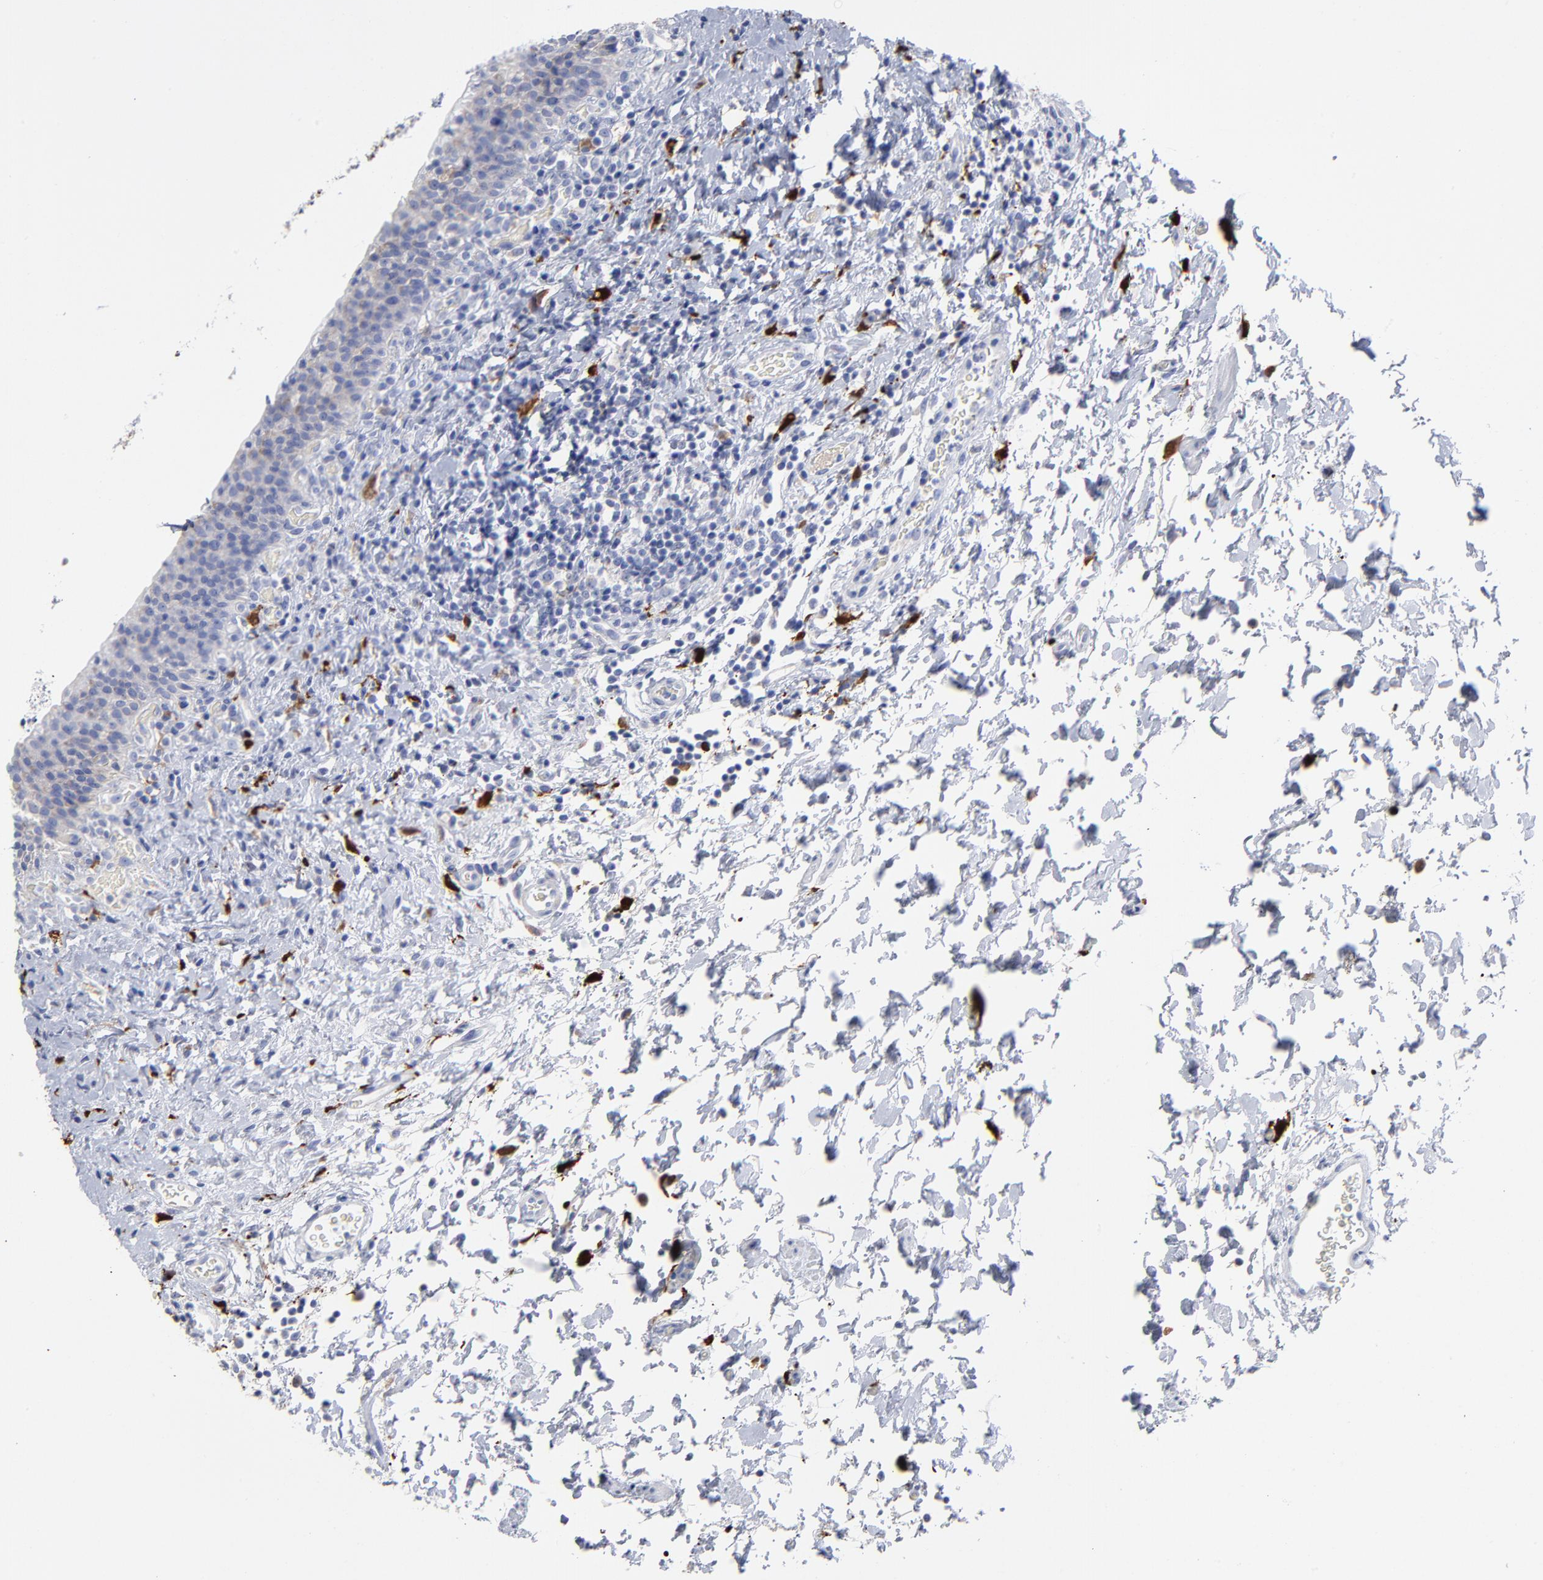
{"staining": {"intensity": "negative", "quantity": "none", "location": "none"}, "tissue": "urinary bladder", "cell_type": "Urothelial cells", "image_type": "normal", "snomed": [{"axis": "morphology", "description": "Normal tissue, NOS"}, {"axis": "topography", "description": "Urinary bladder"}], "caption": "High magnification brightfield microscopy of normal urinary bladder stained with DAB (3,3'-diaminobenzidine) (brown) and counterstained with hematoxylin (blue): urothelial cells show no significant expression. Nuclei are stained in blue.", "gene": "PTP4A1", "patient": {"sex": "male", "age": 51}}